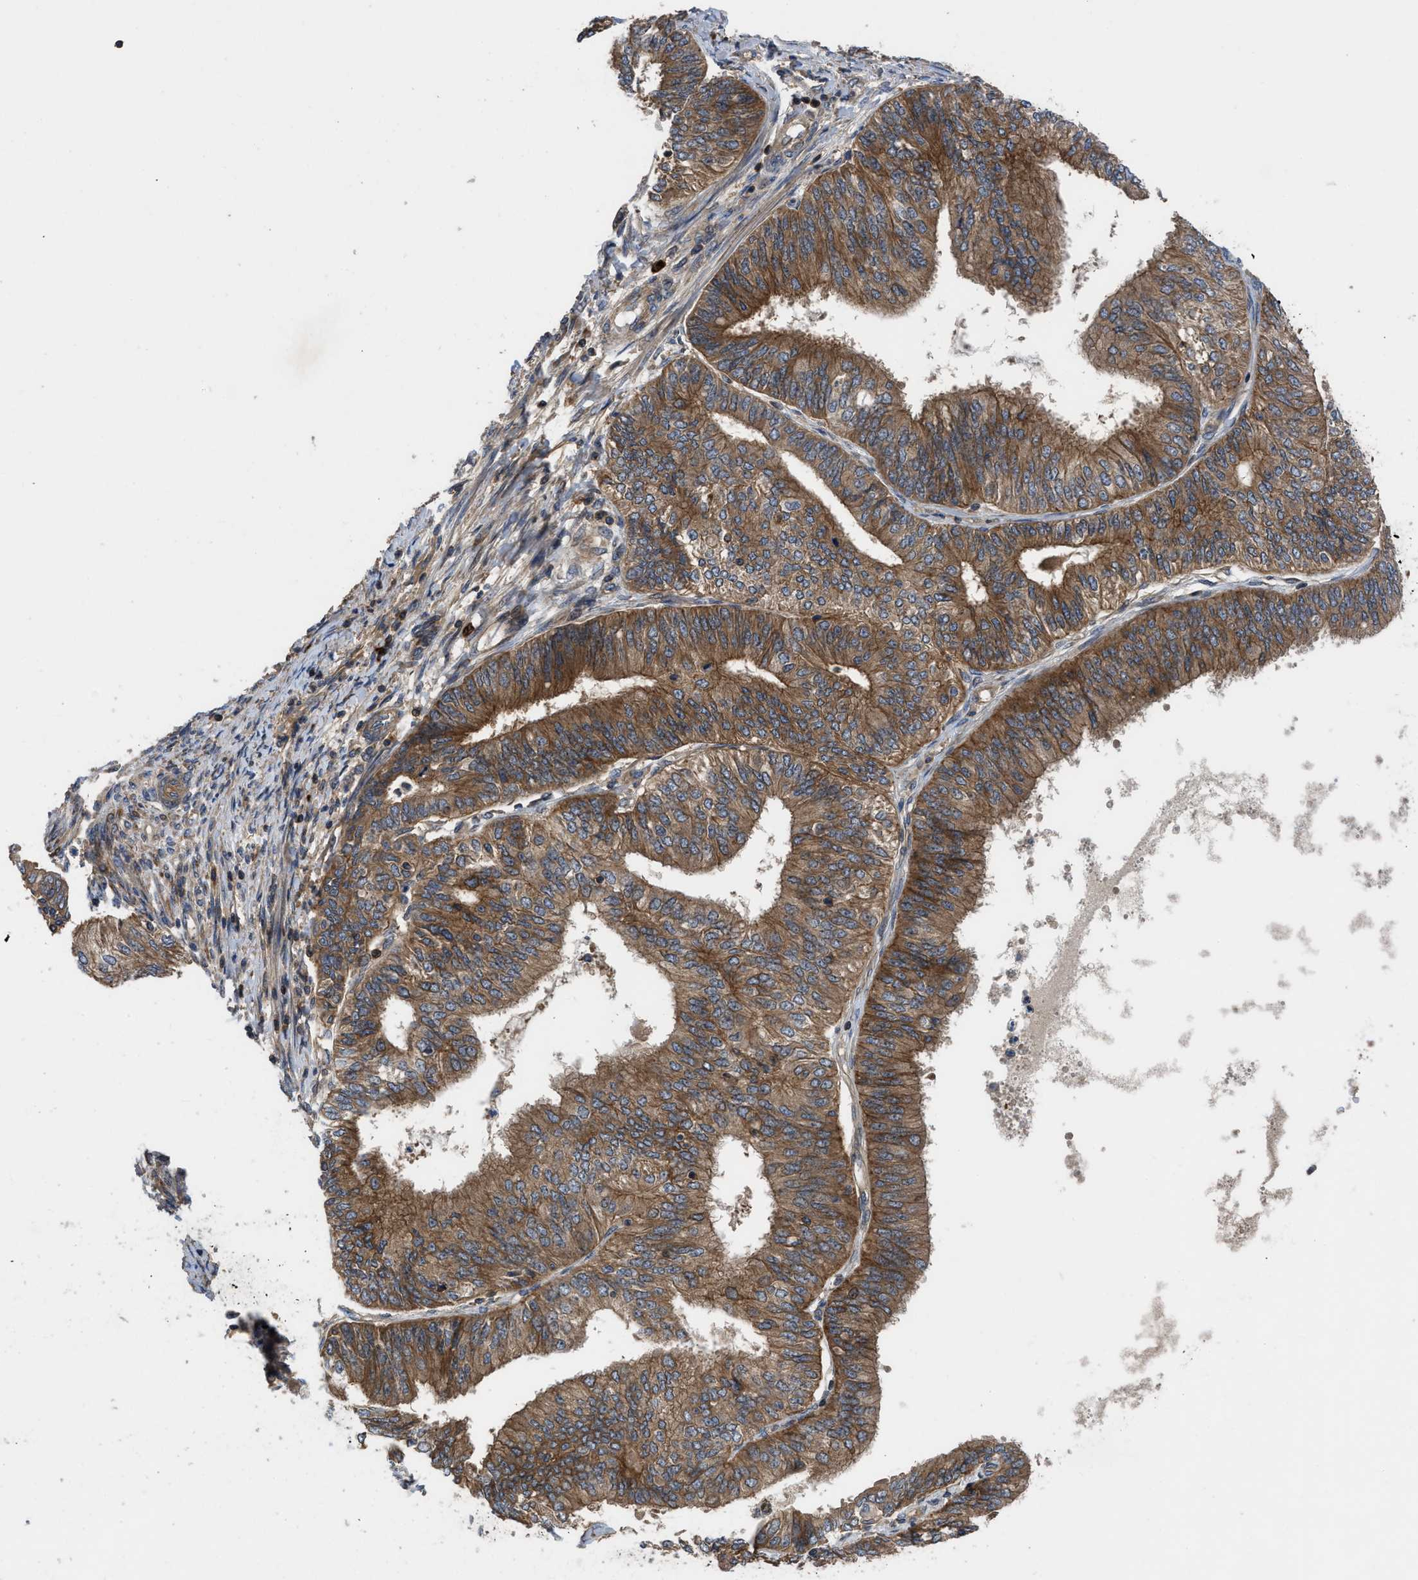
{"staining": {"intensity": "moderate", "quantity": ">75%", "location": "cytoplasmic/membranous"}, "tissue": "endometrial cancer", "cell_type": "Tumor cells", "image_type": "cancer", "snomed": [{"axis": "morphology", "description": "Adenocarcinoma, NOS"}, {"axis": "topography", "description": "Endometrium"}], "caption": "Immunohistochemical staining of endometrial adenocarcinoma reveals medium levels of moderate cytoplasmic/membranous staining in about >75% of tumor cells.", "gene": "CNNM3", "patient": {"sex": "female", "age": 58}}